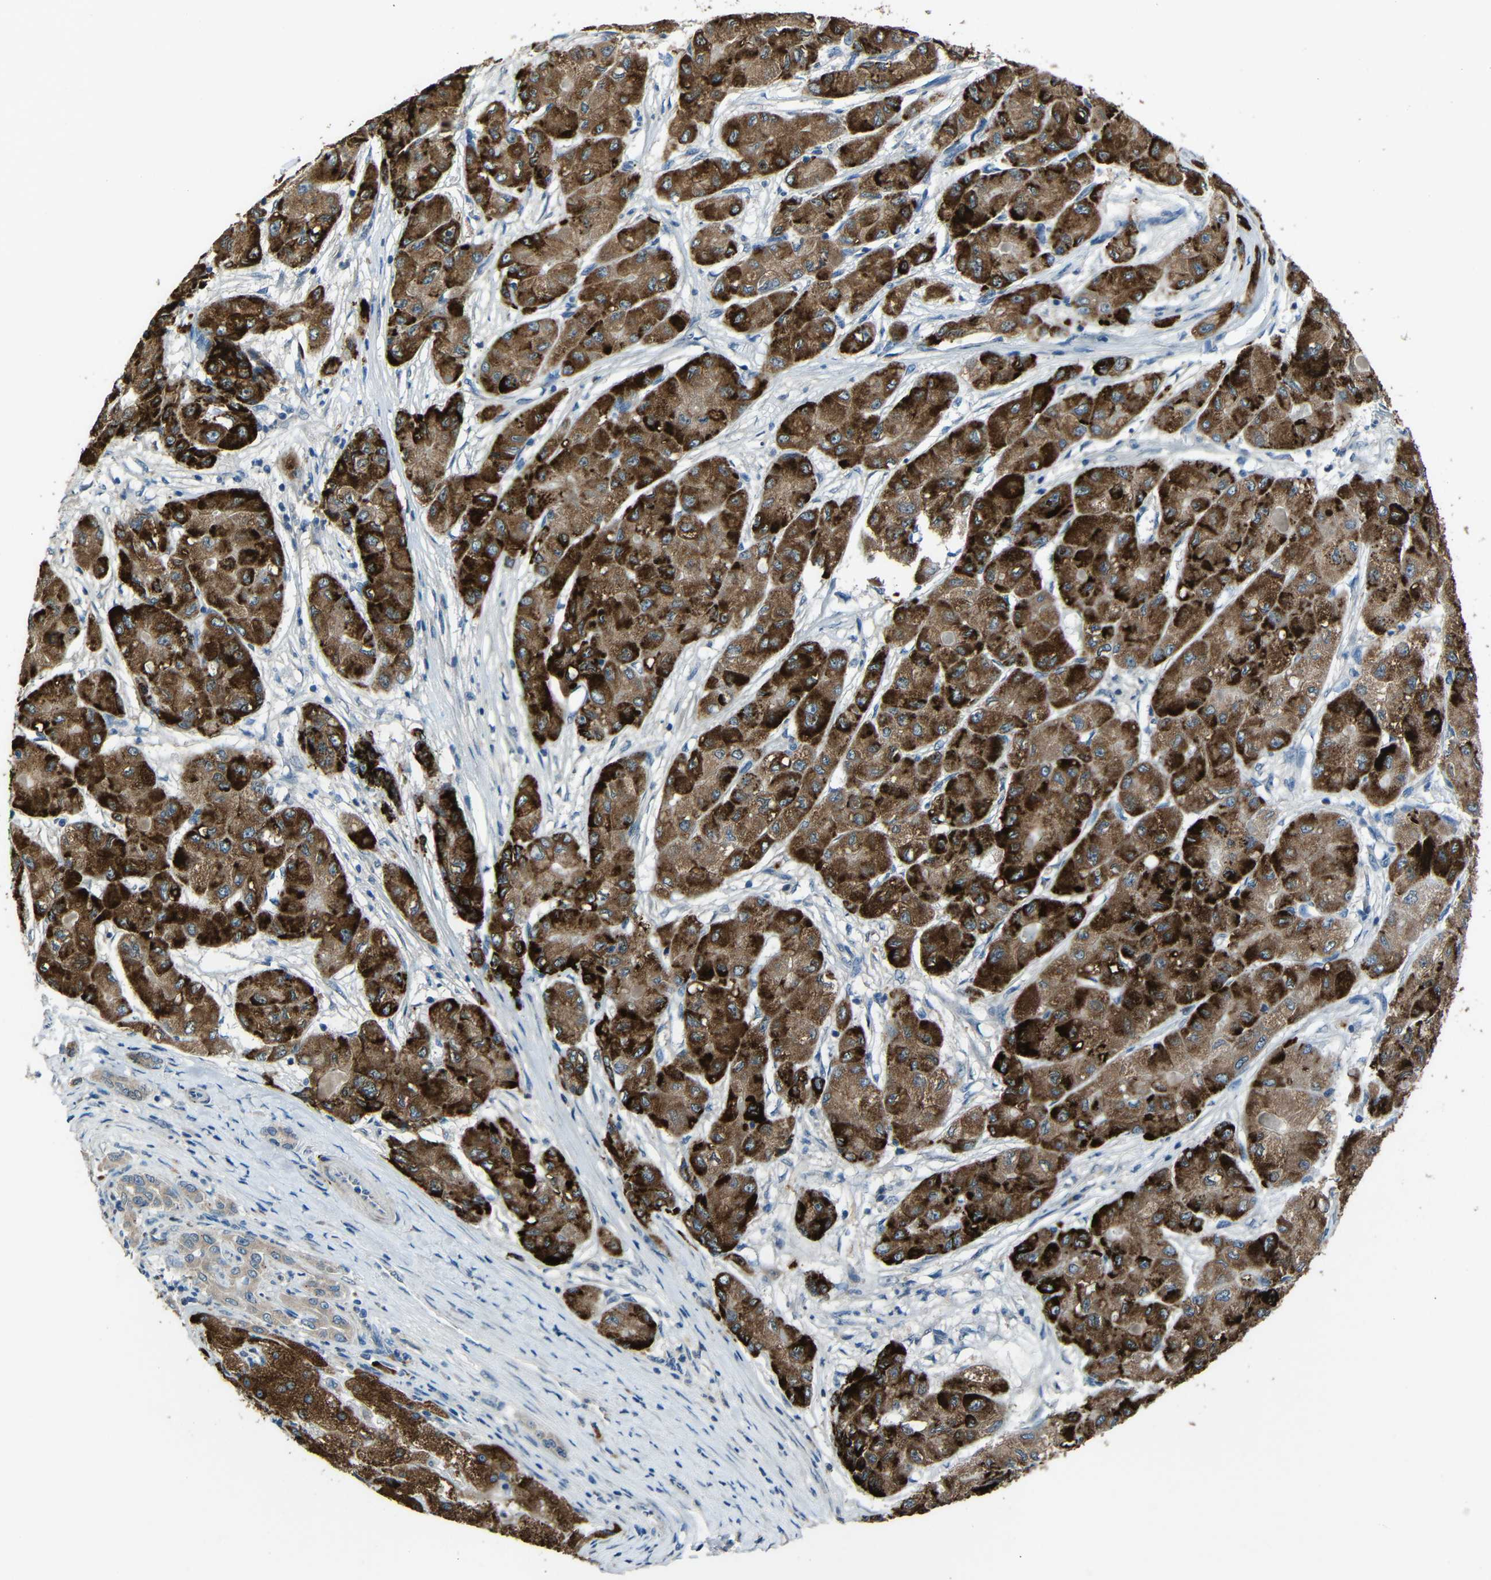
{"staining": {"intensity": "strong", "quantity": ">75%", "location": "cytoplasmic/membranous"}, "tissue": "liver cancer", "cell_type": "Tumor cells", "image_type": "cancer", "snomed": [{"axis": "morphology", "description": "Carcinoma, Hepatocellular, NOS"}, {"axis": "topography", "description": "Liver"}], "caption": "Immunohistochemistry (DAB (3,3'-diaminobenzidine)) staining of human hepatocellular carcinoma (liver) demonstrates strong cytoplasmic/membranous protein expression in about >75% of tumor cells.", "gene": "STBD1", "patient": {"sex": "male", "age": 80}}